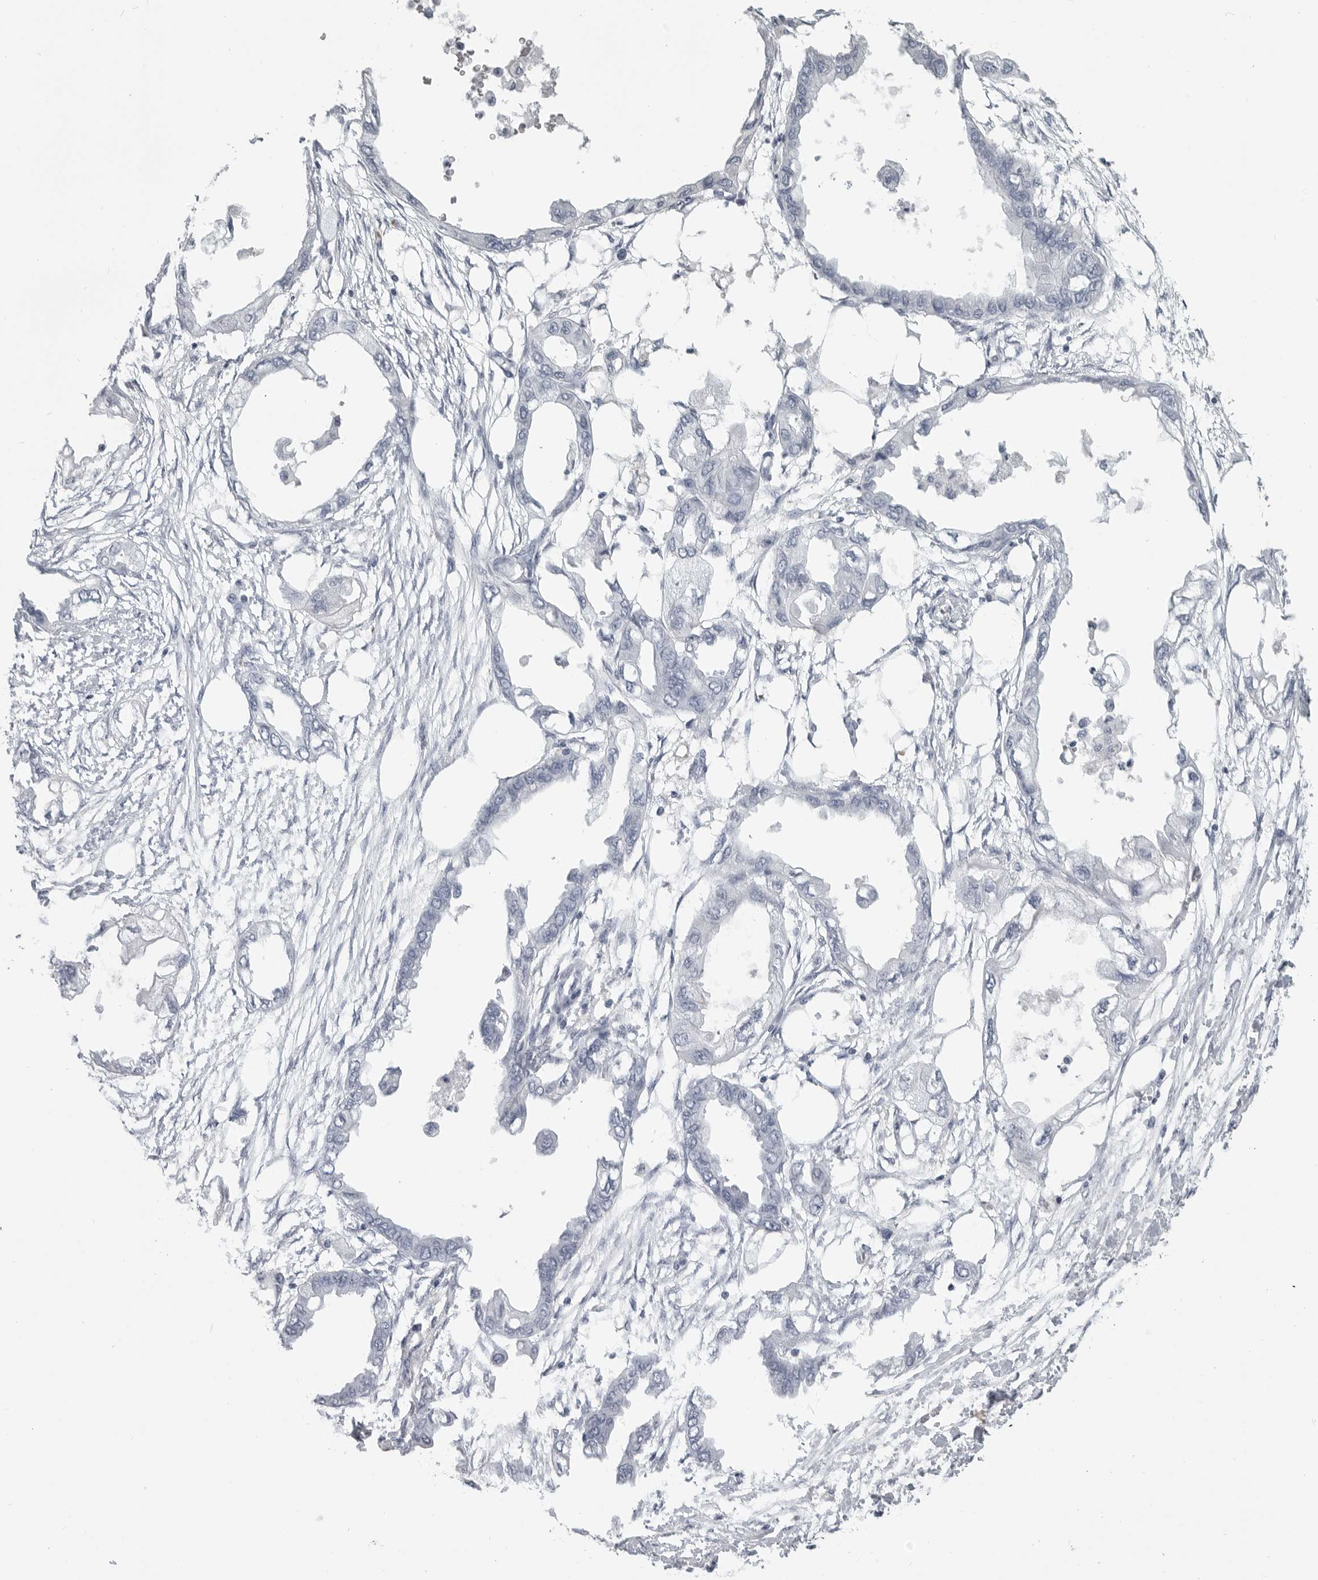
{"staining": {"intensity": "negative", "quantity": "none", "location": "none"}, "tissue": "endometrial cancer", "cell_type": "Tumor cells", "image_type": "cancer", "snomed": [{"axis": "morphology", "description": "Adenocarcinoma, NOS"}, {"axis": "morphology", "description": "Adenocarcinoma, metastatic, NOS"}, {"axis": "topography", "description": "Adipose tissue"}, {"axis": "topography", "description": "Endometrium"}], "caption": "Immunohistochemistry (IHC) histopathology image of neoplastic tissue: endometrial adenocarcinoma stained with DAB (3,3'-diaminobenzidine) demonstrates no significant protein staining in tumor cells. (Stains: DAB (3,3'-diaminobenzidine) IHC with hematoxylin counter stain, Microscopy: brightfield microscopy at high magnification).", "gene": "LY6D", "patient": {"sex": "female", "age": 67}}